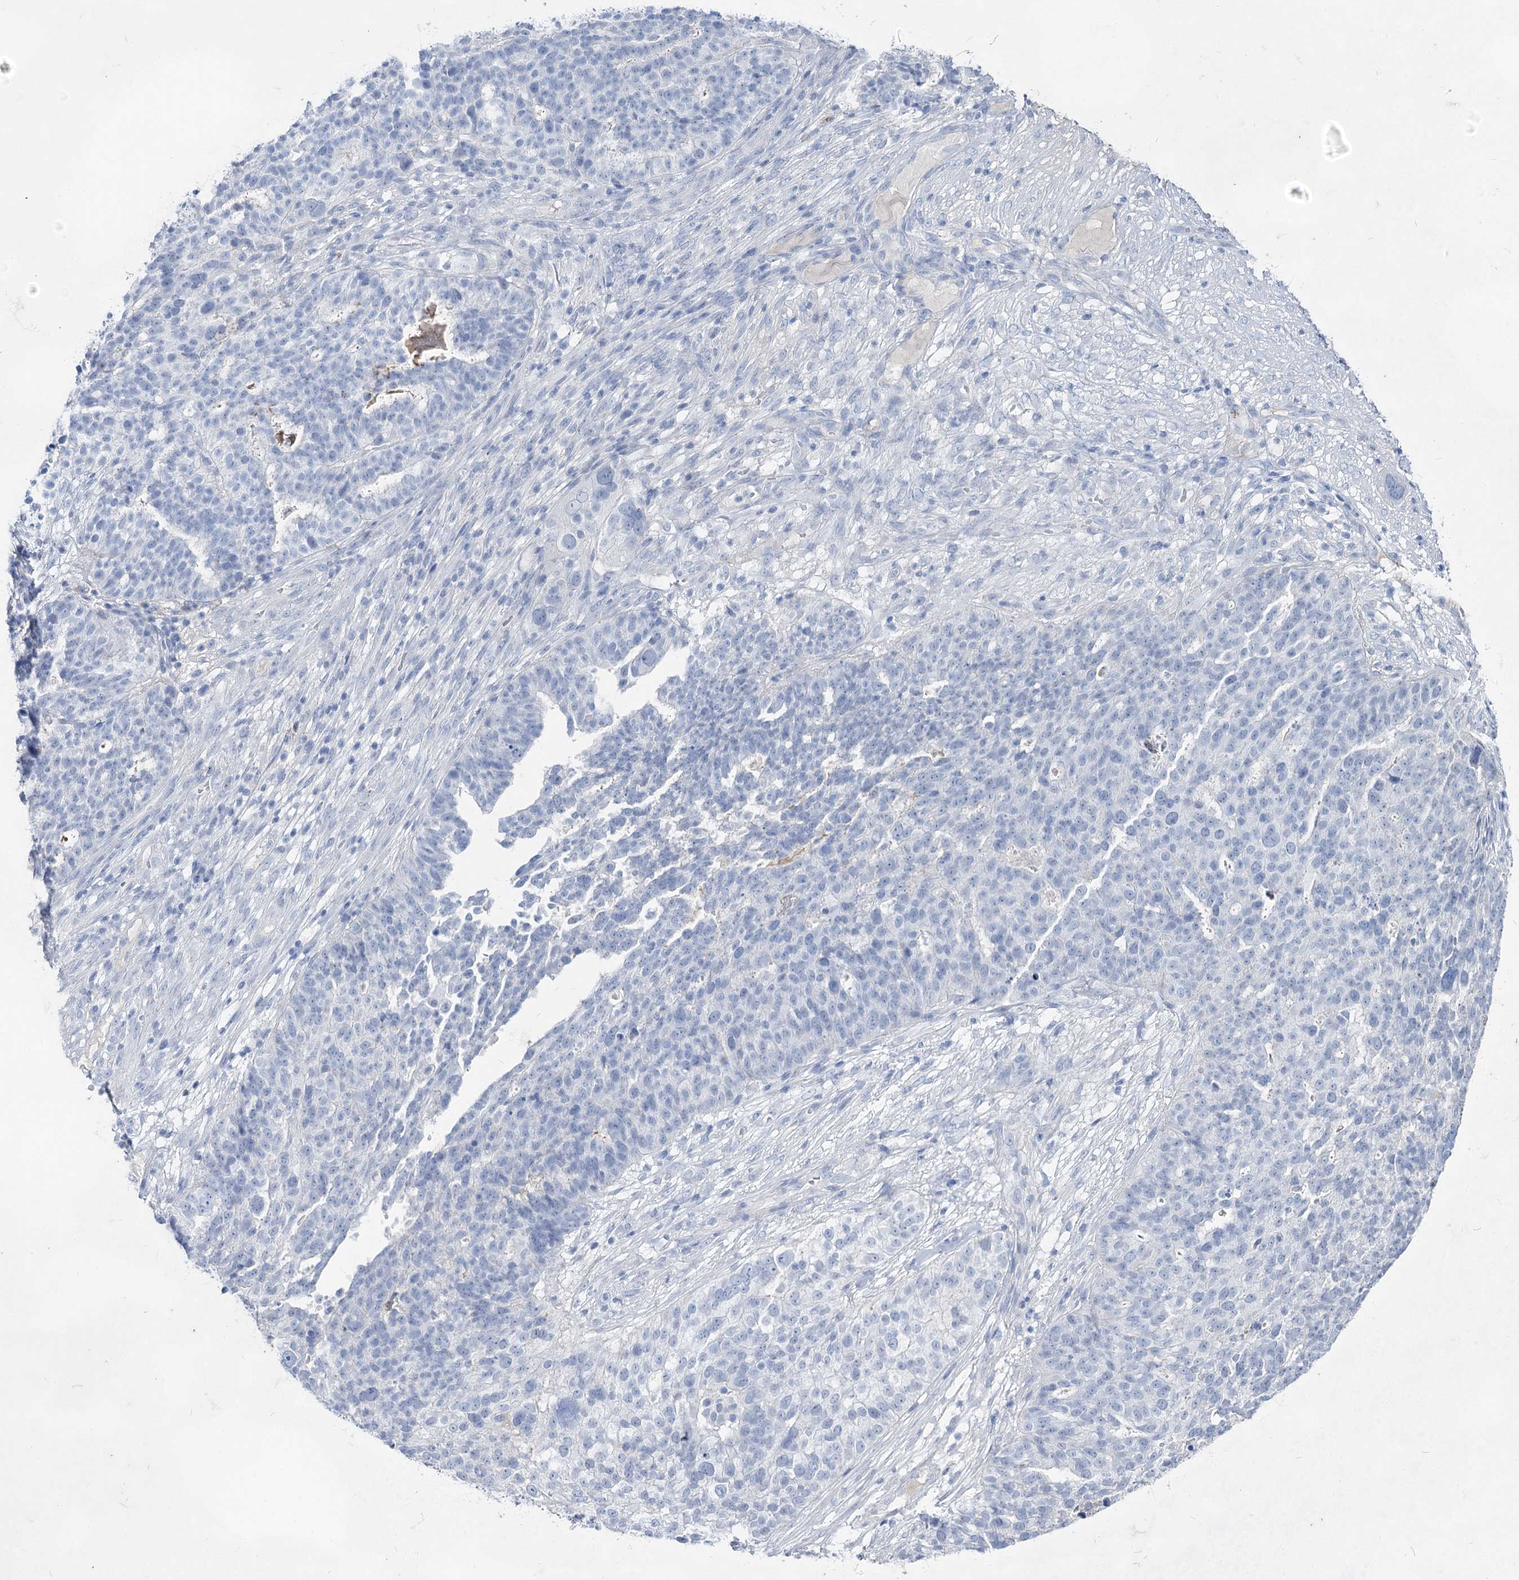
{"staining": {"intensity": "negative", "quantity": "none", "location": "none"}, "tissue": "ovarian cancer", "cell_type": "Tumor cells", "image_type": "cancer", "snomed": [{"axis": "morphology", "description": "Cystadenocarcinoma, serous, NOS"}, {"axis": "topography", "description": "Ovary"}], "caption": "High power microscopy image of an immunohistochemistry micrograph of ovarian serous cystadenocarcinoma, revealing no significant positivity in tumor cells.", "gene": "ACRV1", "patient": {"sex": "female", "age": 59}}